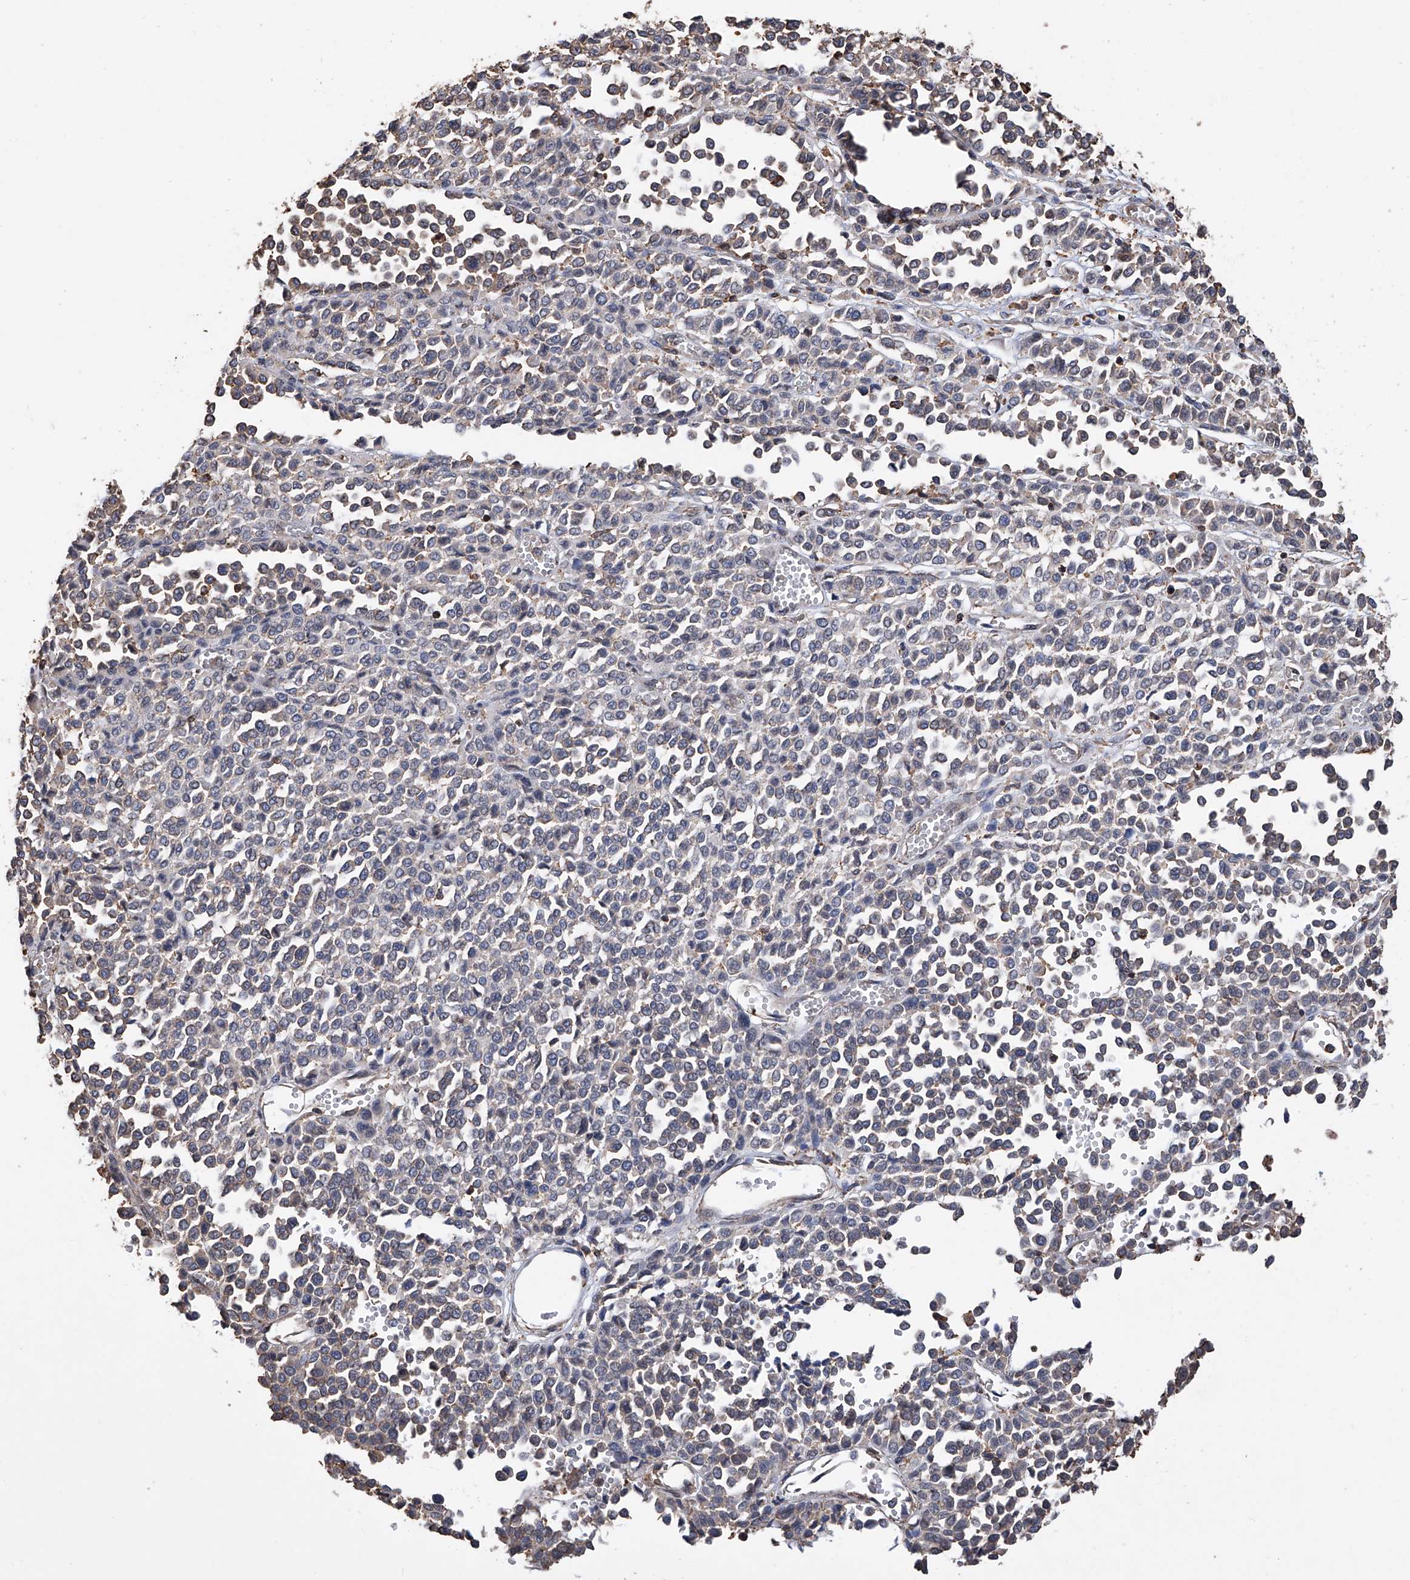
{"staining": {"intensity": "negative", "quantity": "none", "location": "none"}, "tissue": "melanoma", "cell_type": "Tumor cells", "image_type": "cancer", "snomed": [{"axis": "morphology", "description": "Malignant melanoma, Metastatic site"}, {"axis": "topography", "description": "Pancreas"}], "caption": "High power microscopy micrograph of an IHC micrograph of malignant melanoma (metastatic site), revealing no significant staining in tumor cells.", "gene": "GPT", "patient": {"sex": "female", "age": 30}}